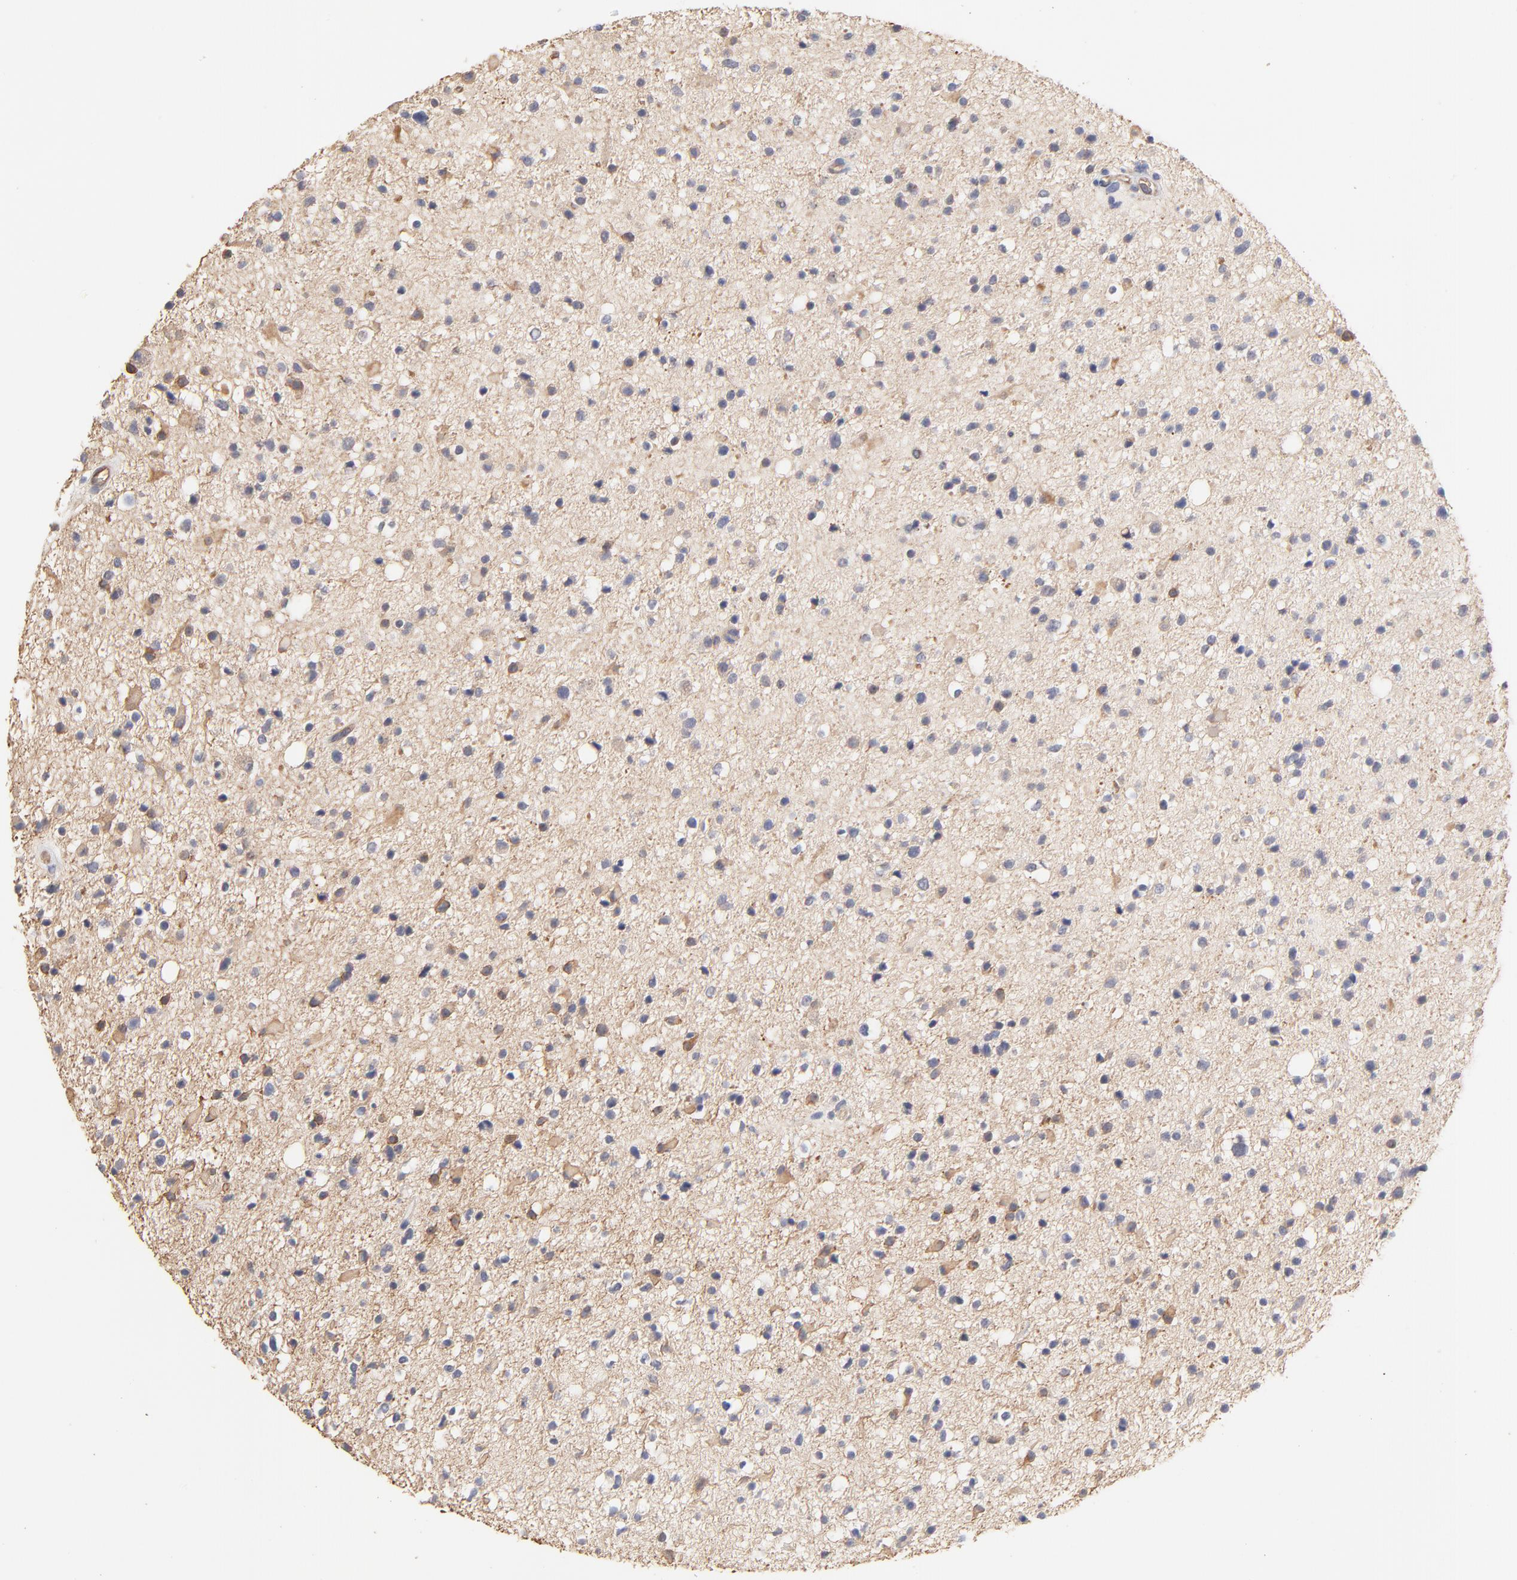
{"staining": {"intensity": "weak", "quantity": "<25%", "location": "cytoplasmic/membranous"}, "tissue": "glioma", "cell_type": "Tumor cells", "image_type": "cancer", "snomed": [{"axis": "morphology", "description": "Glioma, malignant, High grade"}, {"axis": "topography", "description": "Brain"}], "caption": "Glioma was stained to show a protein in brown. There is no significant expression in tumor cells.", "gene": "LRCH2", "patient": {"sex": "male", "age": 33}}